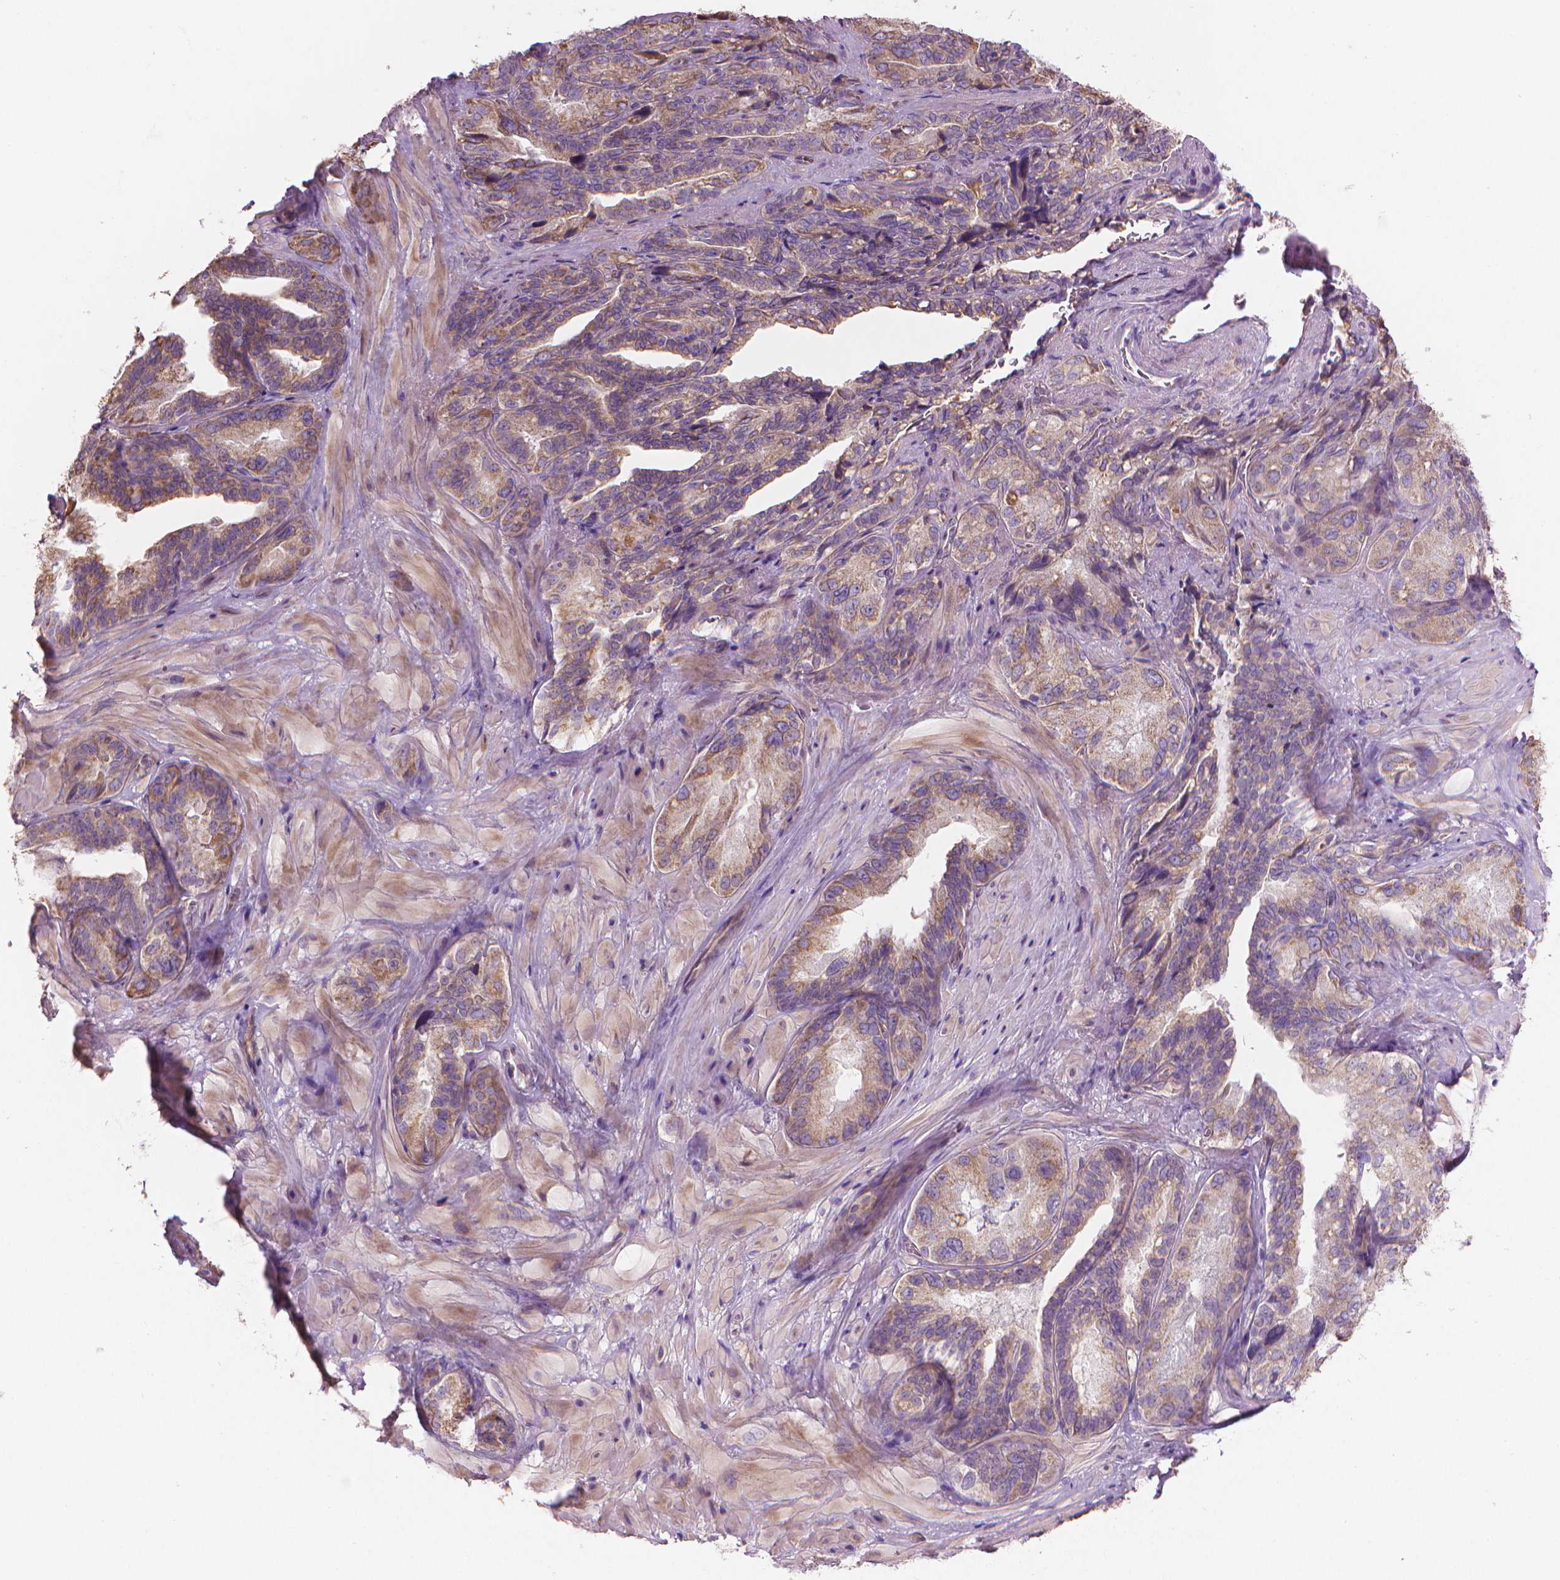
{"staining": {"intensity": "moderate", "quantity": ">75%", "location": "cytoplasmic/membranous"}, "tissue": "seminal vesicle", "cell_type": "Glandular cells", "image_type": "normal", "snomed": [{"axis": "morphology", "description": "Normal tissue, NOS"}, {"axis": "topography", "description": "Seminal veicle"}], "caption": "Seminal vesicle stained with a brown dye exhibits moderate cytoplasmic/membranous positive positivity in approximately >75% of glandular cells.", "gene": "TTC29", "patient": {"sex": "male", "age": 69}}